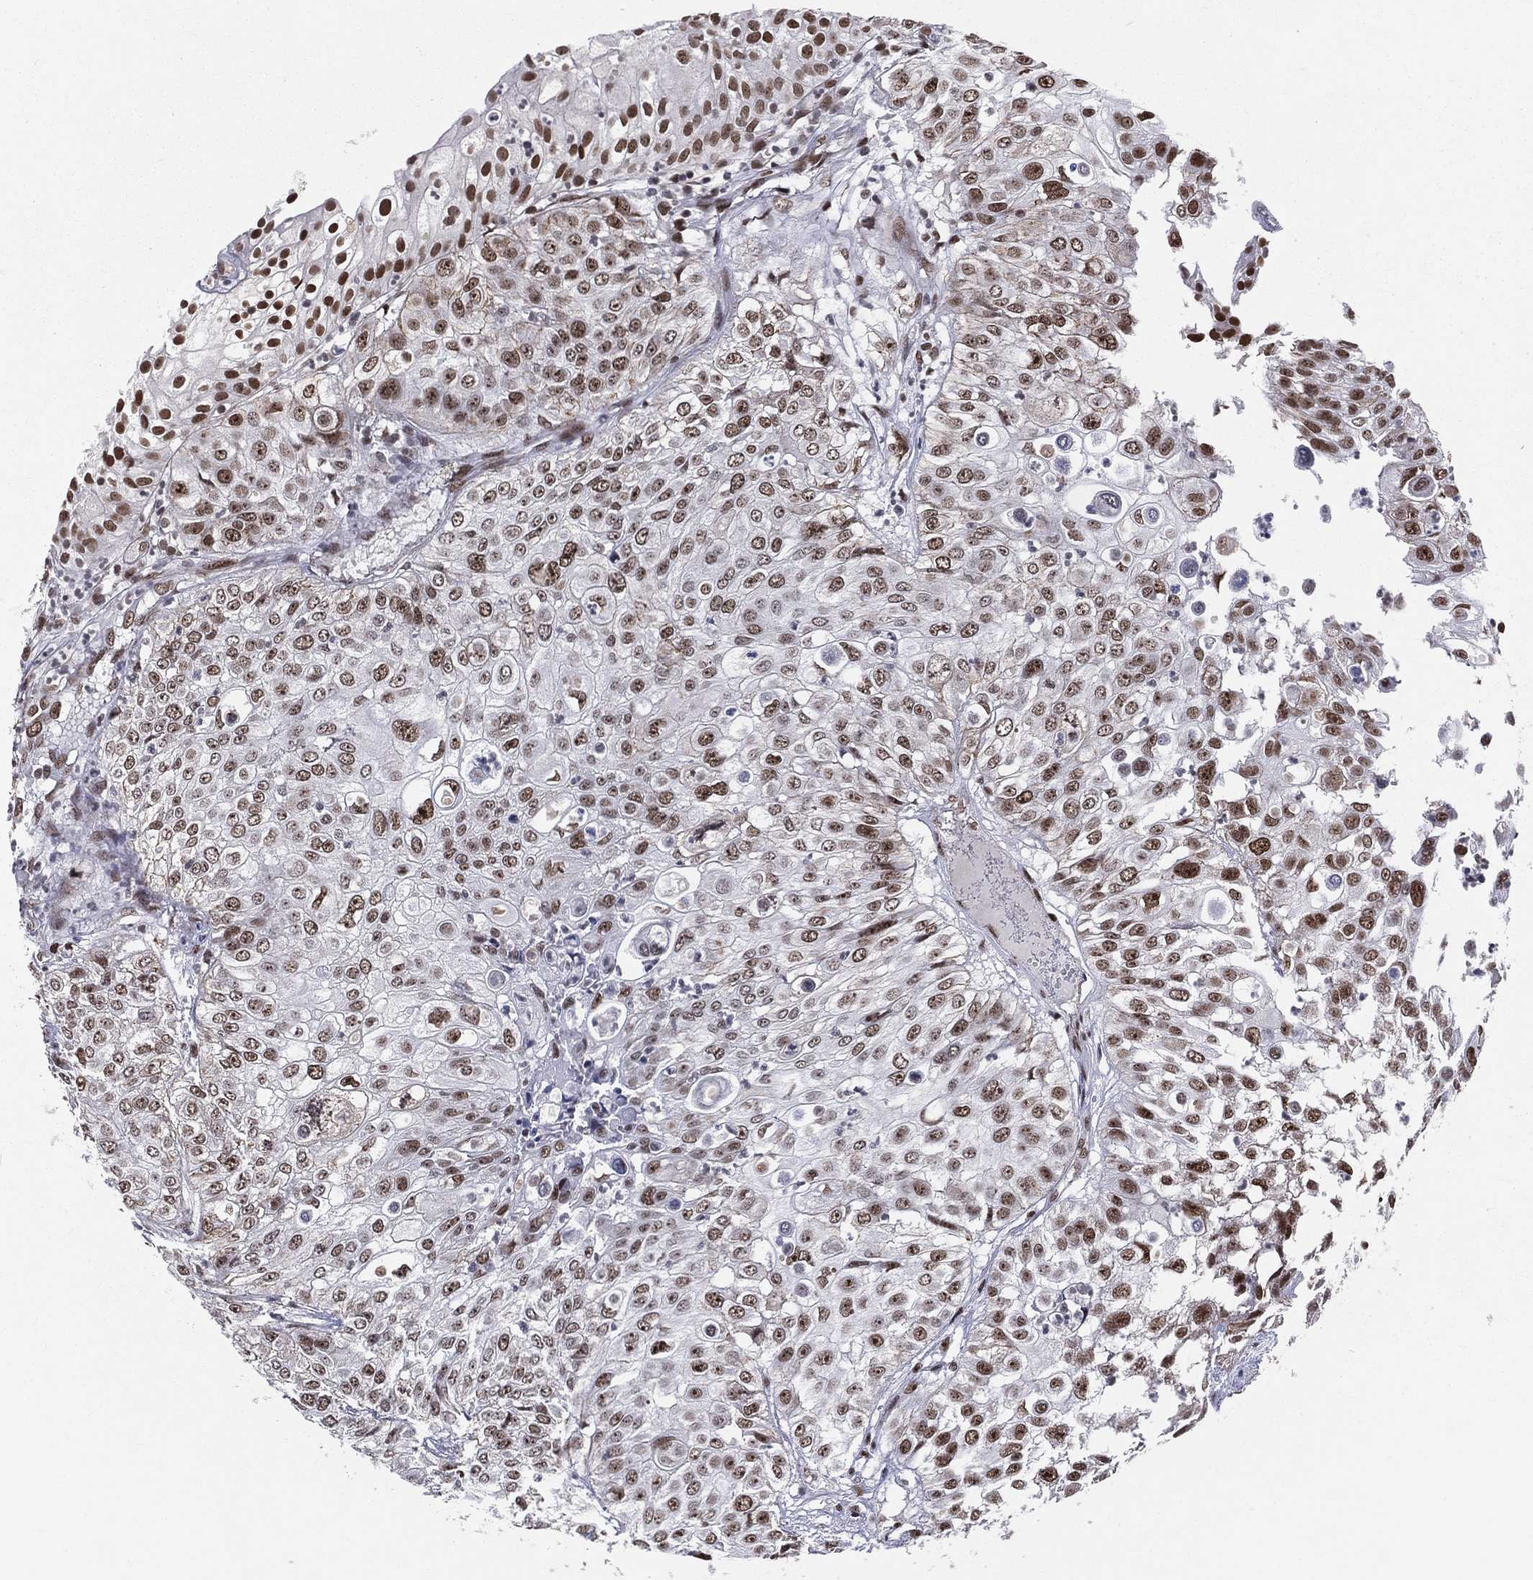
{"staining": {"intensity": "strong", "quantity": ">75%", "location": "nuclear"}, "tissue": "urothelial cancer", "cell_type": "Tumor cells", "image_type": "cancer", "snomed": [{"axis": "morphology", "description": "Urothelial carcinoma, High grade"}, {"axis": "topography", "description": "Urinary bladder"}], "caption": "Human urothelial carcinoma (high-grade) stained with a brown dye exhibits strong nuclear positive expression in about >75% of tumor cells.", "gene": "CDK7", "patient": {"sex": "female", "age": 79}}